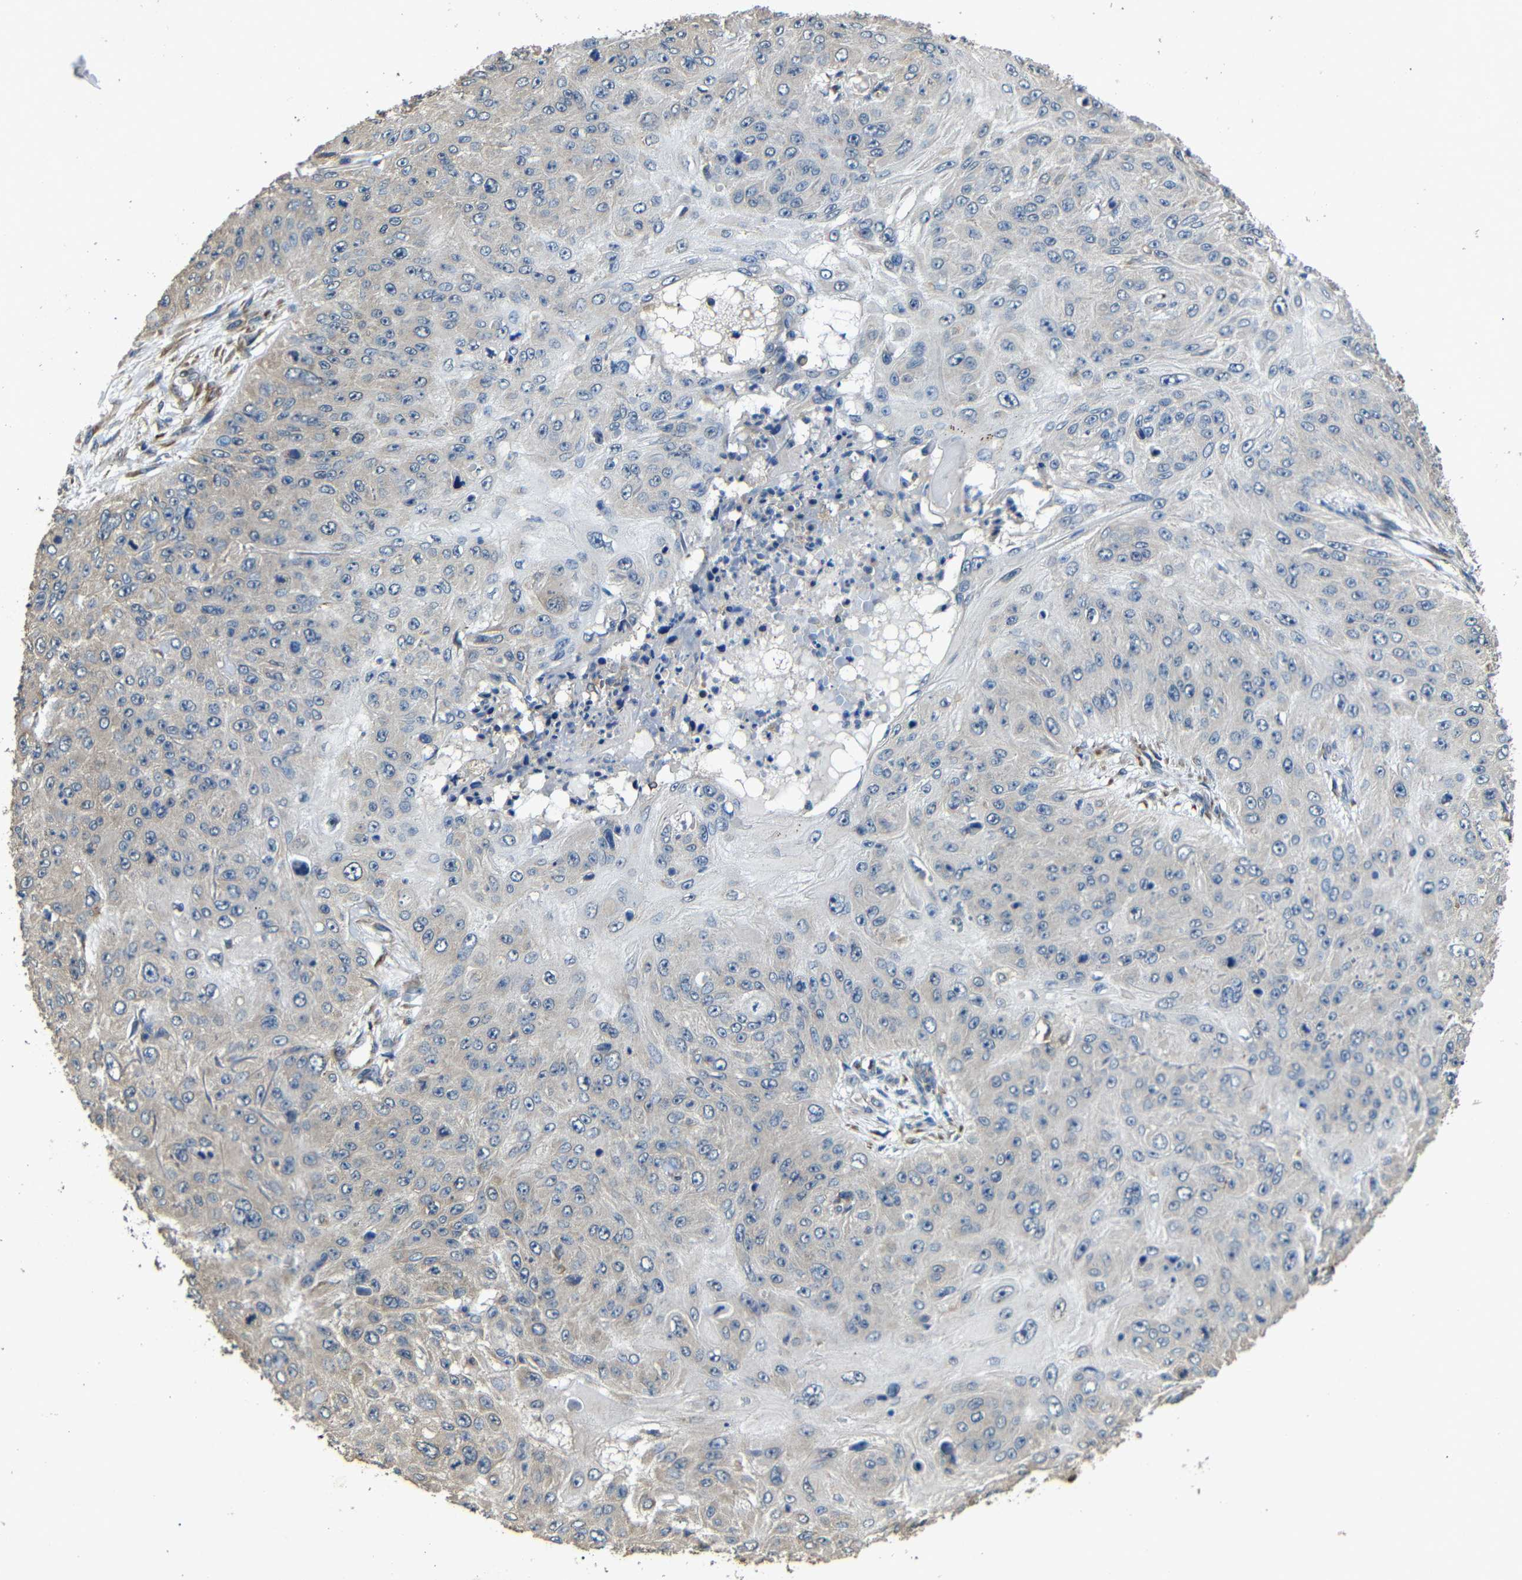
{"staining": {"intensity": "weak", "quantity": "25%-75%", "location": "cytoplasmic/membranous"}, "tissue": "skin cancer", "cell_type": "Tumor cells", "image_type": "cancer", "snomed": [{"axis": "morphology", "description": "Squamous cell carcinoma, NOS"}, {"axis": "topography", "description": "Skin"}], "caption": "An immunohistochemistry histopathology image of tumor tissue is shown. Protein staining in brown shows weak cytoplasmic/membranous positivity in skin cancer (squamous cell carcinoma) within tumor cells.", "gene": "BNIP3", "patient": {"sex": "female", "age": 80}}